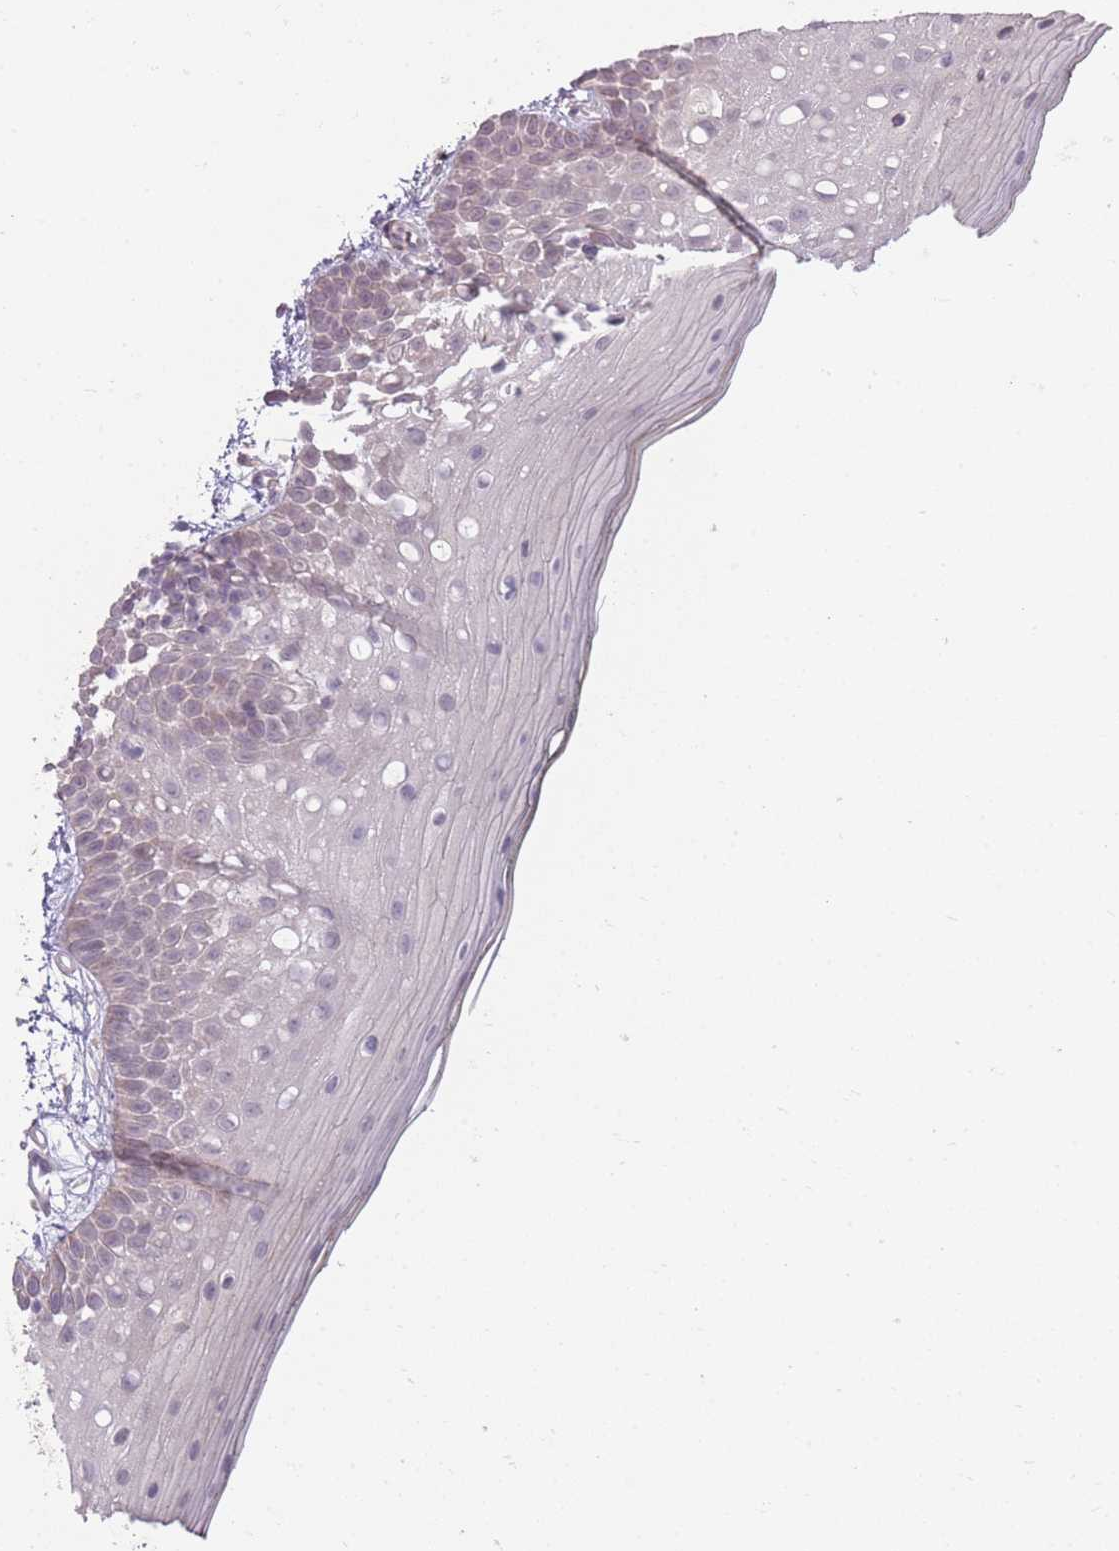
{"staining": {"intensity": "weak", "quantity": "<25%", "location": "cytoplasmic/membranous"}, "tissue": "oral mucosa", "cell_type": "Squamous epithelial cells", "image_type": "normal", "snomed": [{"axis": "morphology", "description": "Normal tissue, NOS"}, {"axis": "topography", "description": "Oral tissue"}, {"axis": "topography", "description": "Tounge, NOS"}], "caption": "Immunohistochemistry histopathology image of unremarkable oral mucosa: oral mucosa stained with DAB (3,3'-diaminobenzidine) exhibits no significant protein expression in squamous epithelial cells.", "gene": "ZBTB24", "patient": {"sex": "female", "age": 81}}